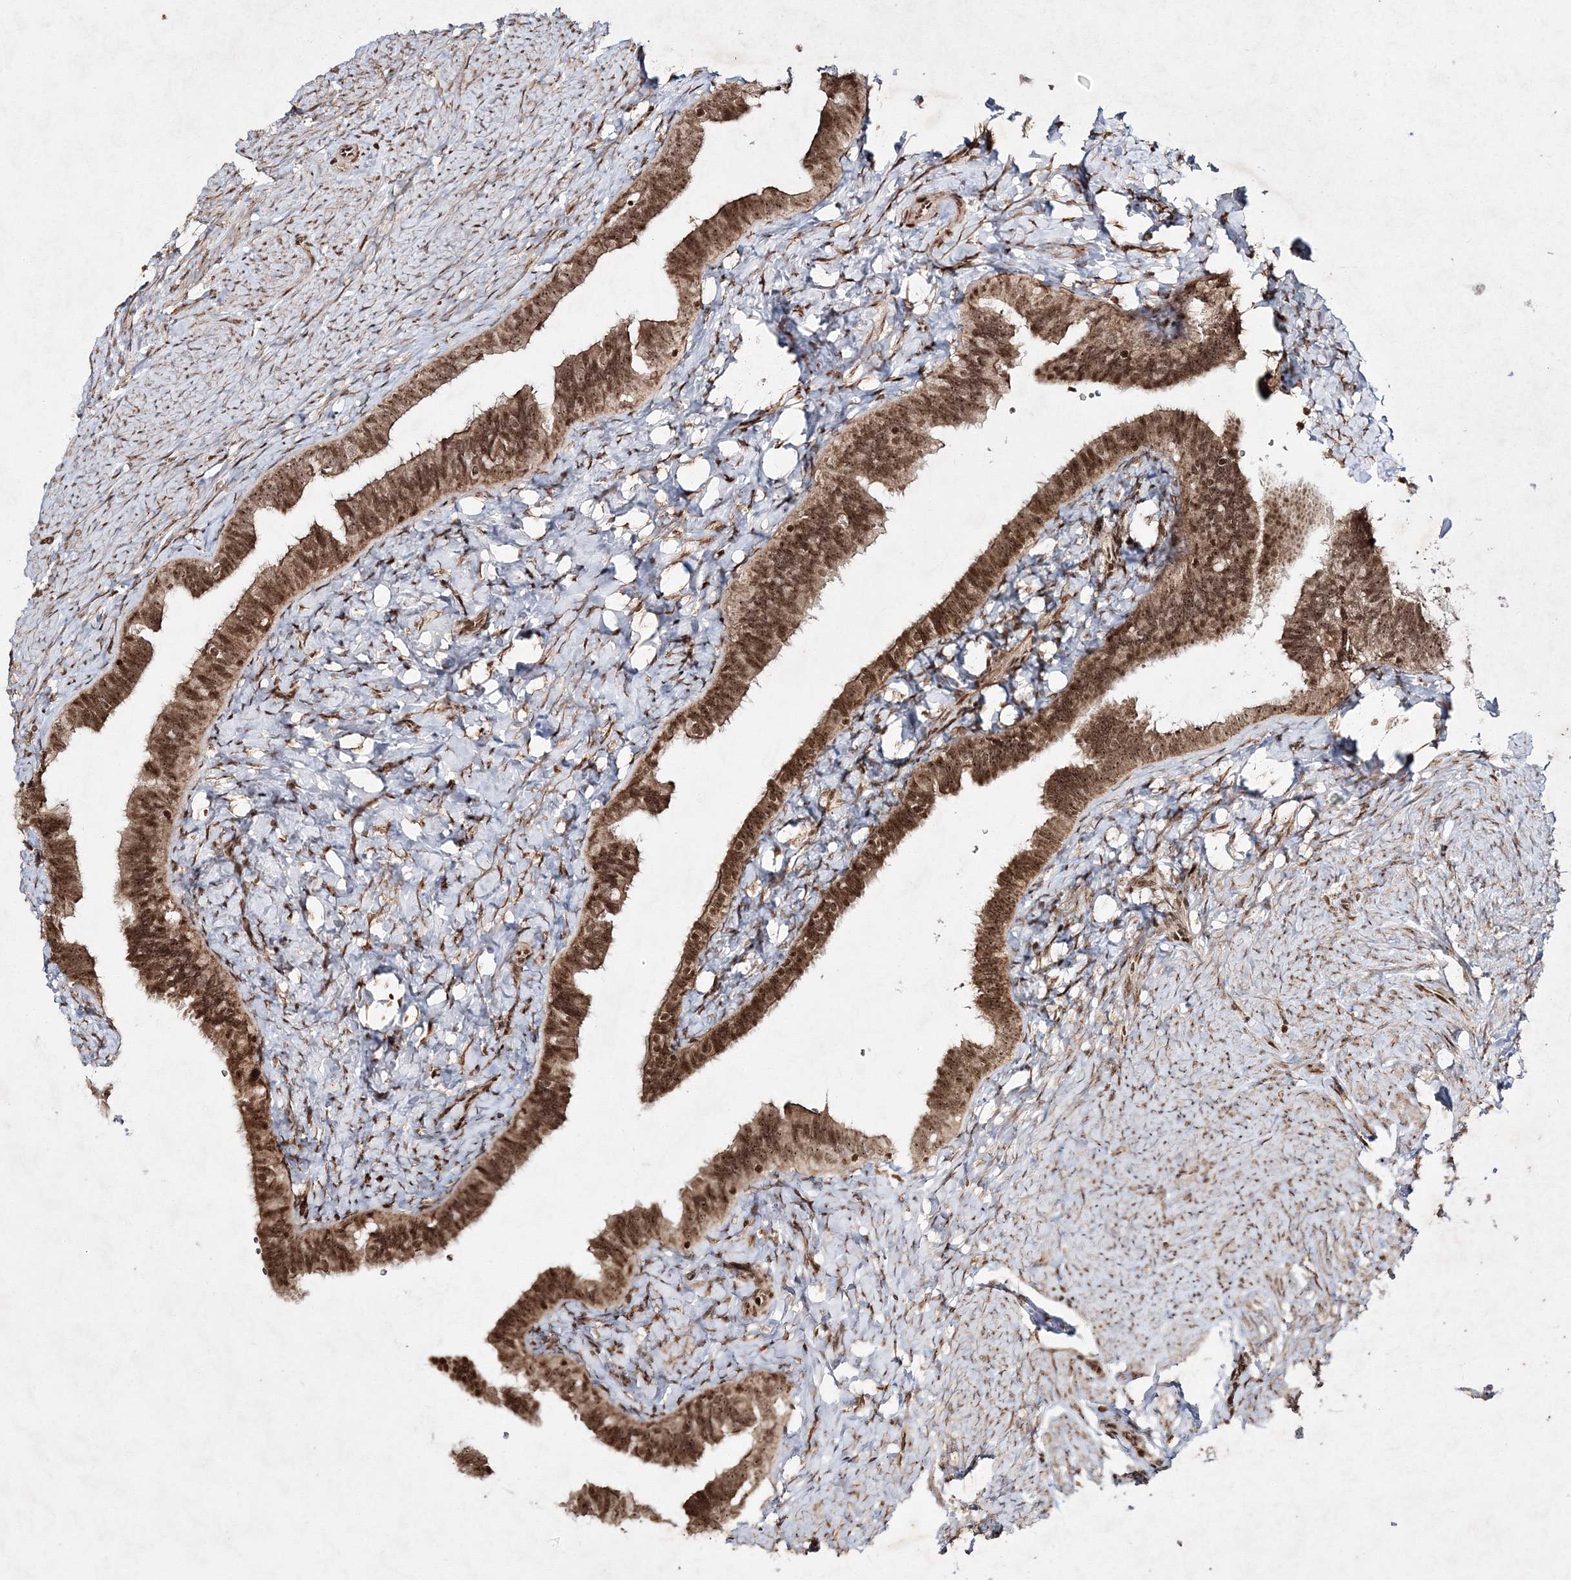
{"staining": {"intensity": "moderate", "quantity": ">75%", "location": "cytoplasmic/membranous,nuclear"}, "tissue": "fallopian tube", "cell_type": "Glandular cells", "image_type": "normal", "snomed": [{"axis": "morphology", "description": "Normal tissue, NOS"}, {"axis": "topography", "description": "Fallopian tube"}], "caption": "Protein expression analysis of unremarkable fallopian tube exhibits moderate cytoplasmic/membranous,nuclear expression in approximately >75% of glandular cells. (DAB (3,3'-diaminobenzidine) IHC, brown staining for protein, blue staining for nuclei).", "gene": "CARM1", "patient": {"sex": "female", "age": 39}}